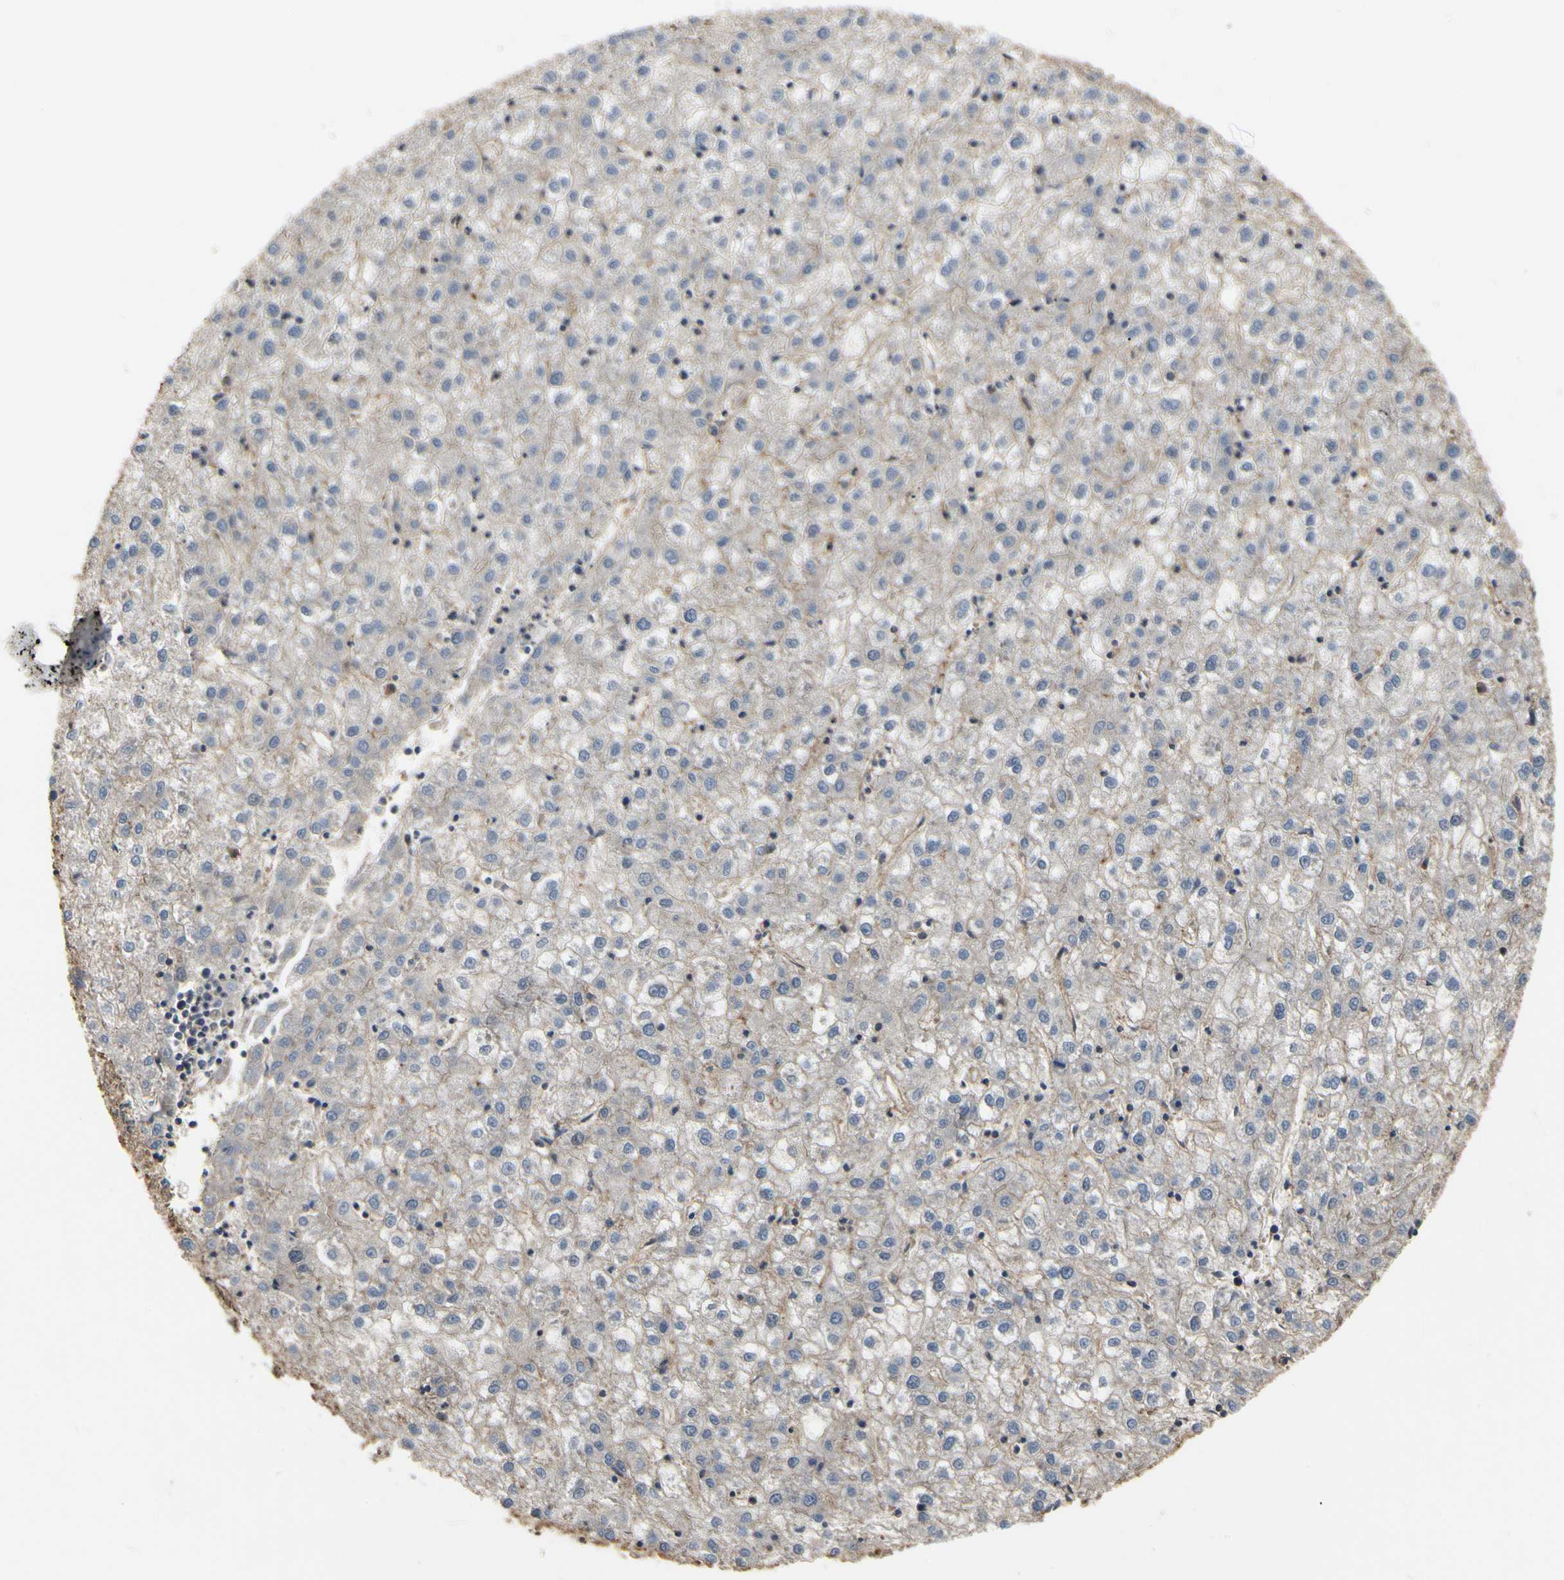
{"staining": {"intensity": "weak", "quantity": "25%-75%", "location": "cytoplasmic/membranous"}, "tissue": "liver cancer", "cell_type": "Tumor cells", "image_type": "cancer", "snomed": [{"axis": "morphology", "description": "Carcinoma, Hepatocellular, NOS"}, {"axis": "topography", "description": "Liver"}], "caption": "Tumor cells show low levels of weak cytoplasmic/membranous expression in approximately 25%-75% of cells in human liver cancer (hepatocellular carcinoma). (DAB IHC with brightfield microscopy, high magnification).", "gene": "PDZK1", "patient": {"sex": "male", "age": 72}}